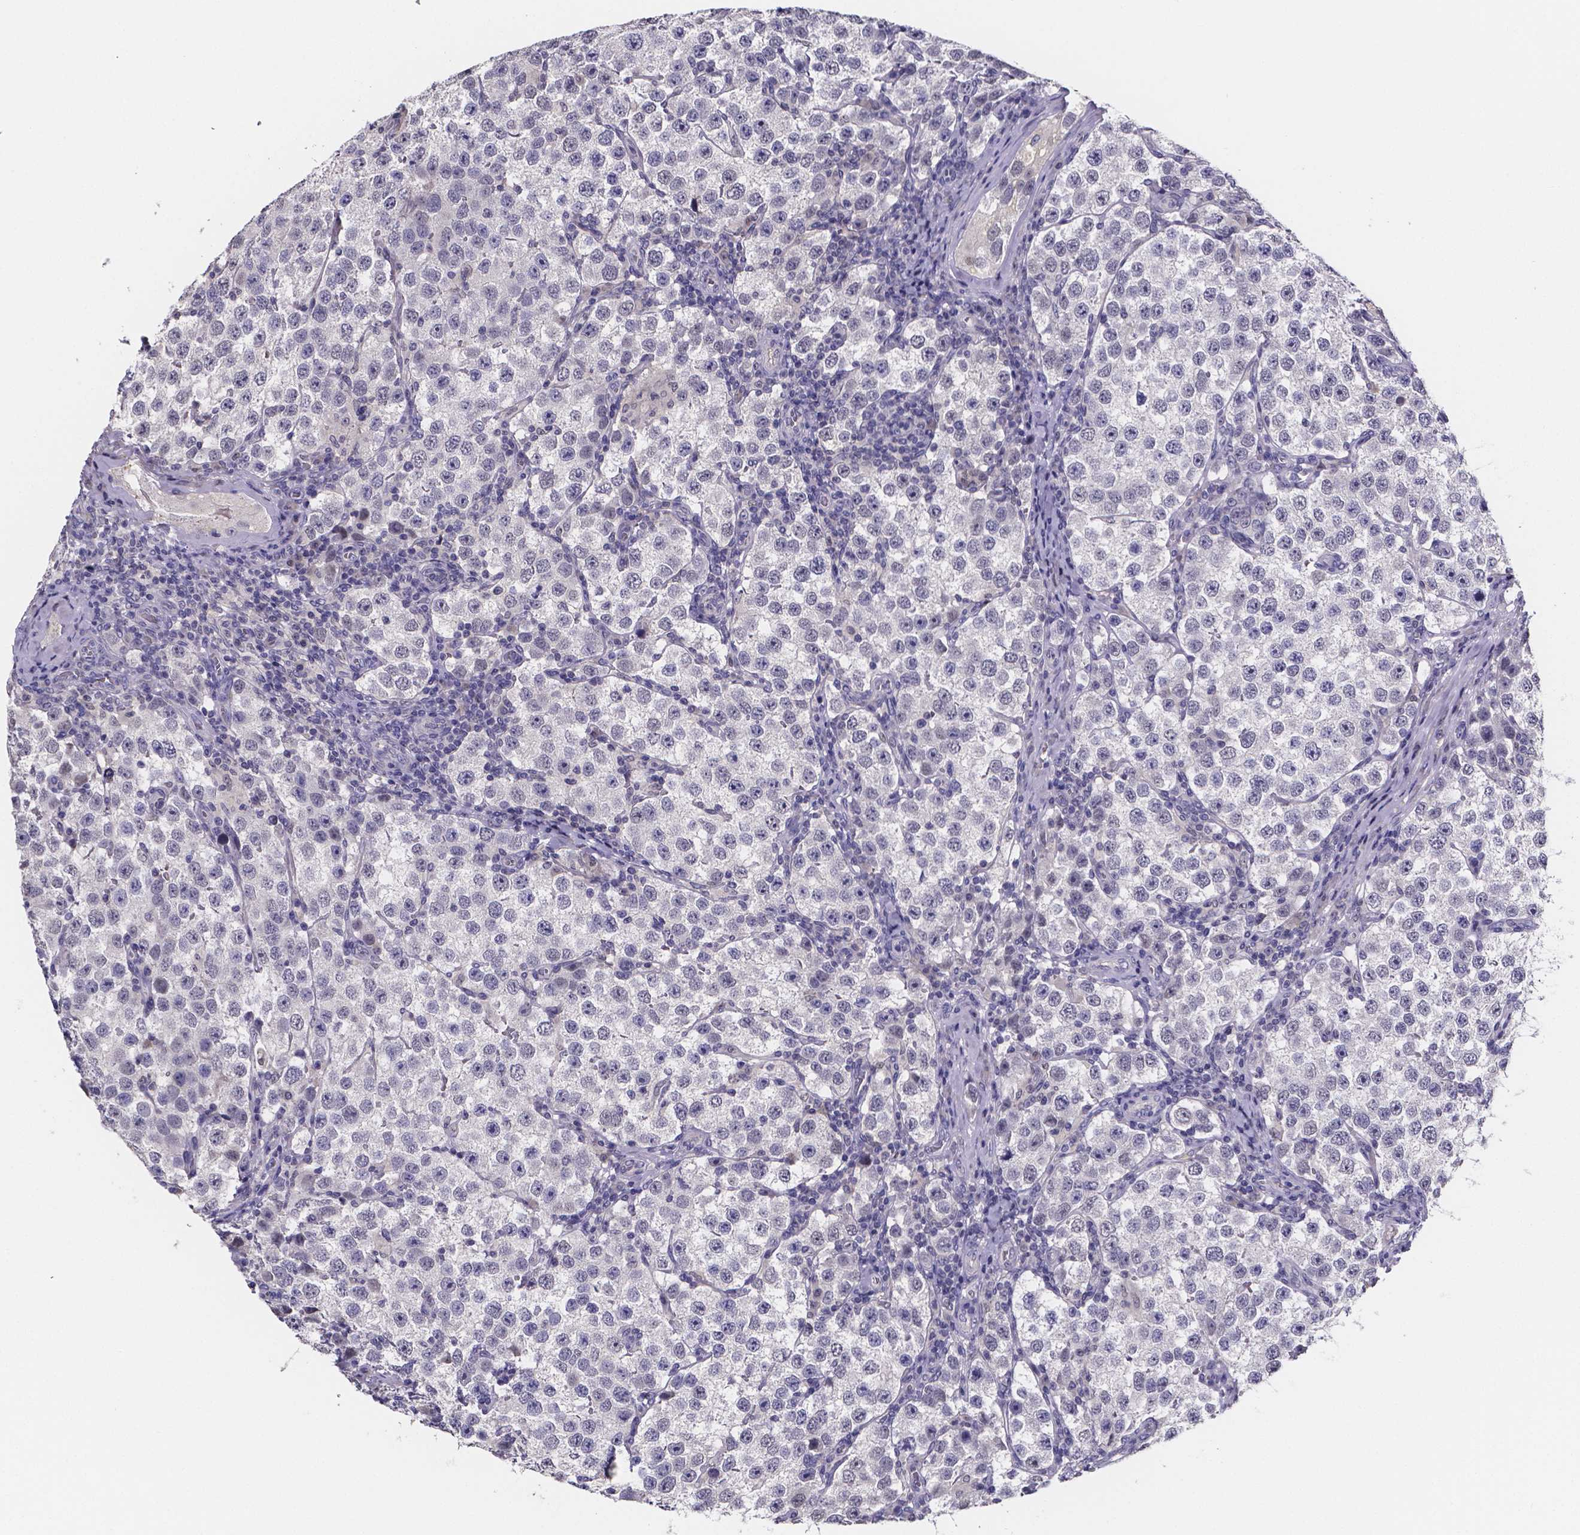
{"staining": {"intensity": "negative", "quantity": "none", "location": "none"}, "tissue": "testis cancer", "cell_type": "Tumor cells", "image_type": "cancer", "snomed": [{"axis": "morphology", "description": "Seminoma, NOS"}, {"axis": "topography", "description": "Testis"}], "caption": "This is a histopathology image of IHC staining of testis cancer (seminoma), which shows no positivity in tumor cells. The staining was performed using DAB (3,3'-diaminobenzidine) to visualize the protein expression in brown, while the nuclei were stained in blue with hematoxylin (Magnification: 20x).", "gene": "IZUMO1", "patient": {"sex": "male", "age": 37}}